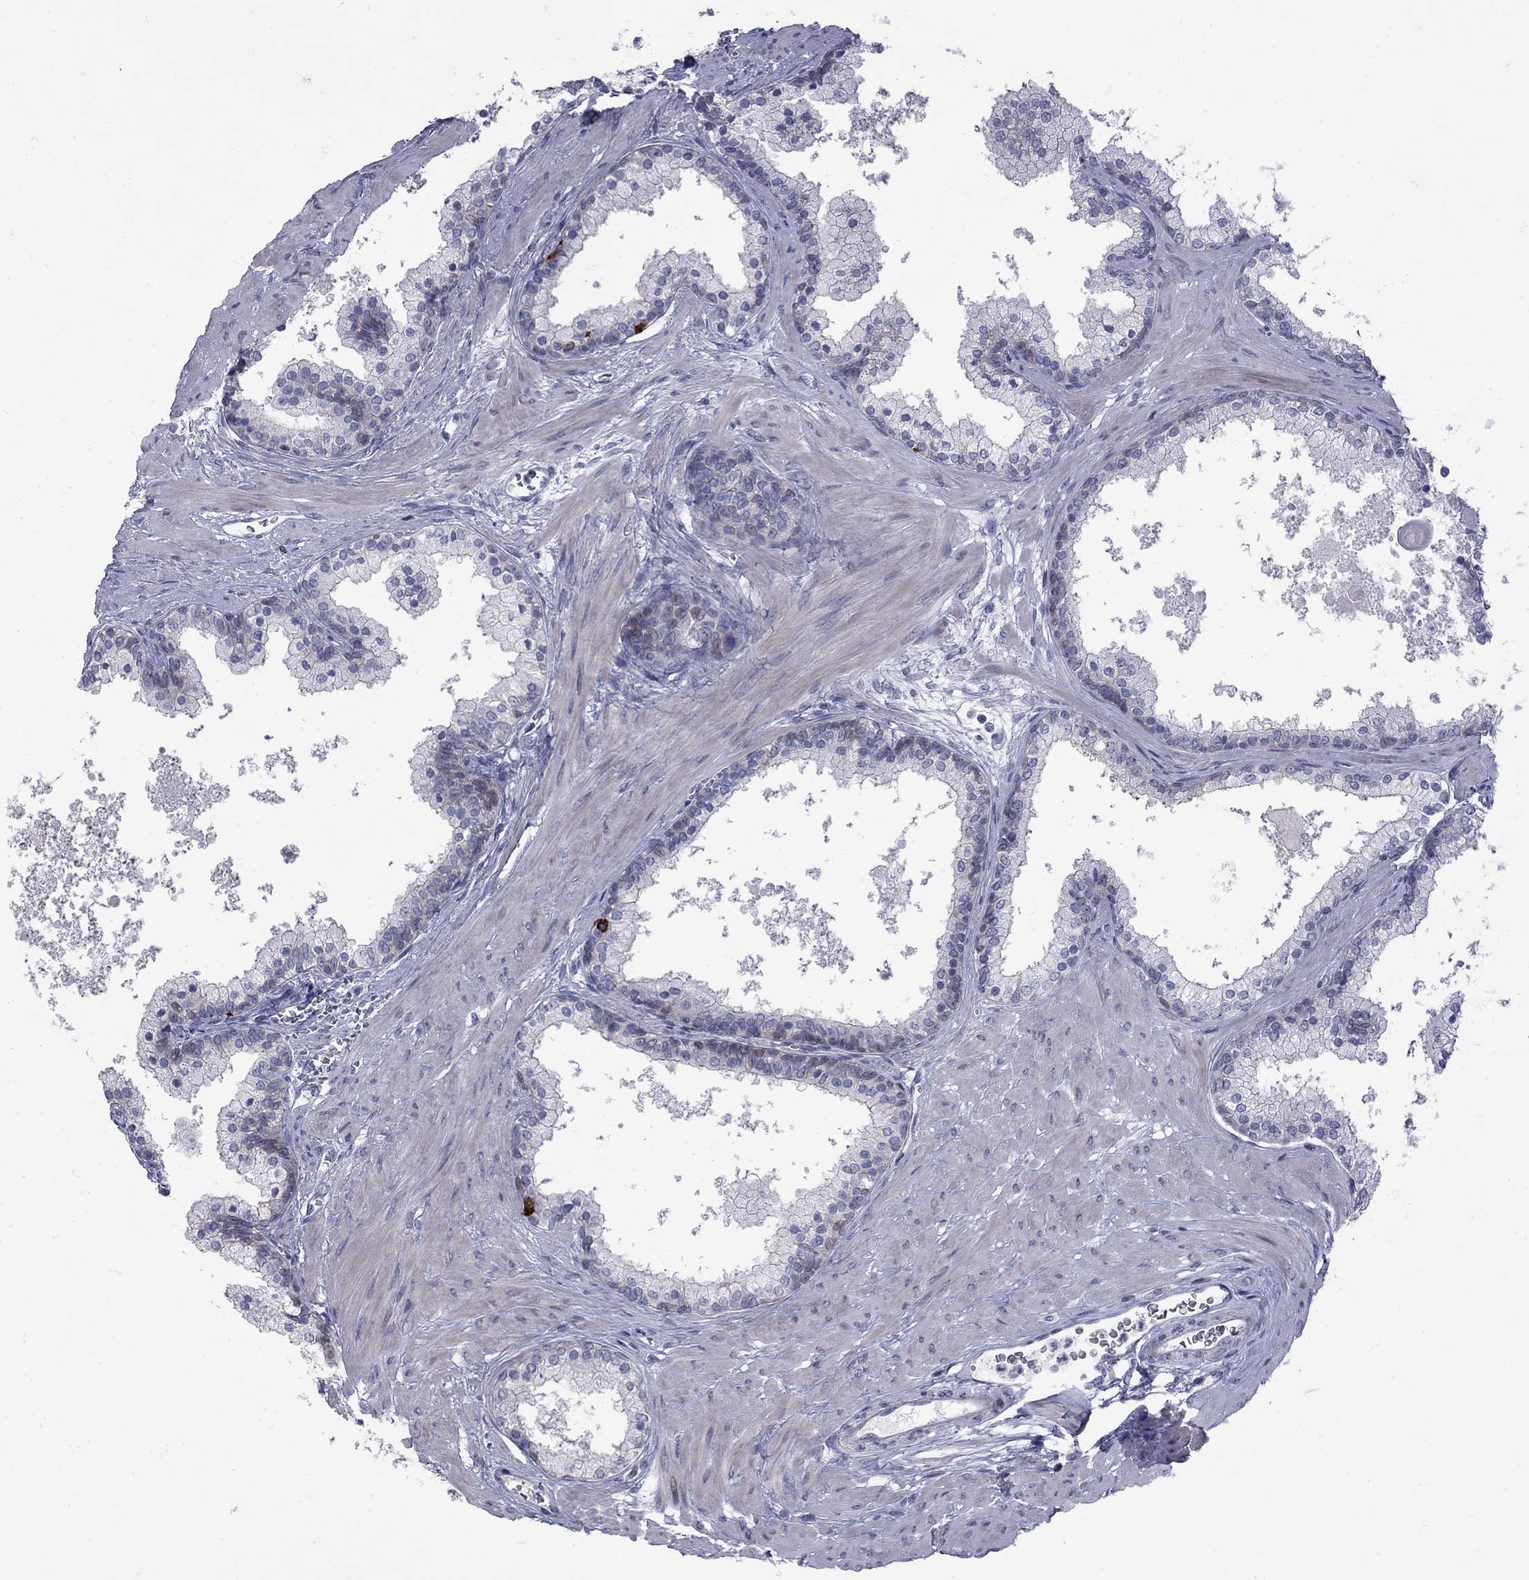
{"staining": {"intensity": "strong", "quantity": "<25%", "location": "cytoplasmic/membranous"}, "tissue": "prostate", "cell_type": "Glandular cells", "image_type": "normal", "snomed": [{"axis": "morphology", "description": "Normal tissue, NOS"}, {"axis": "topography", "description": "Prostate"}], "caption": "A brown stain highlights strong cytoplasmic/membranous positivity of a protein in glandular cells of unremarkable human prostate.", "gene": "NRARP", "patient": {"sex": "male", "age": 61}}